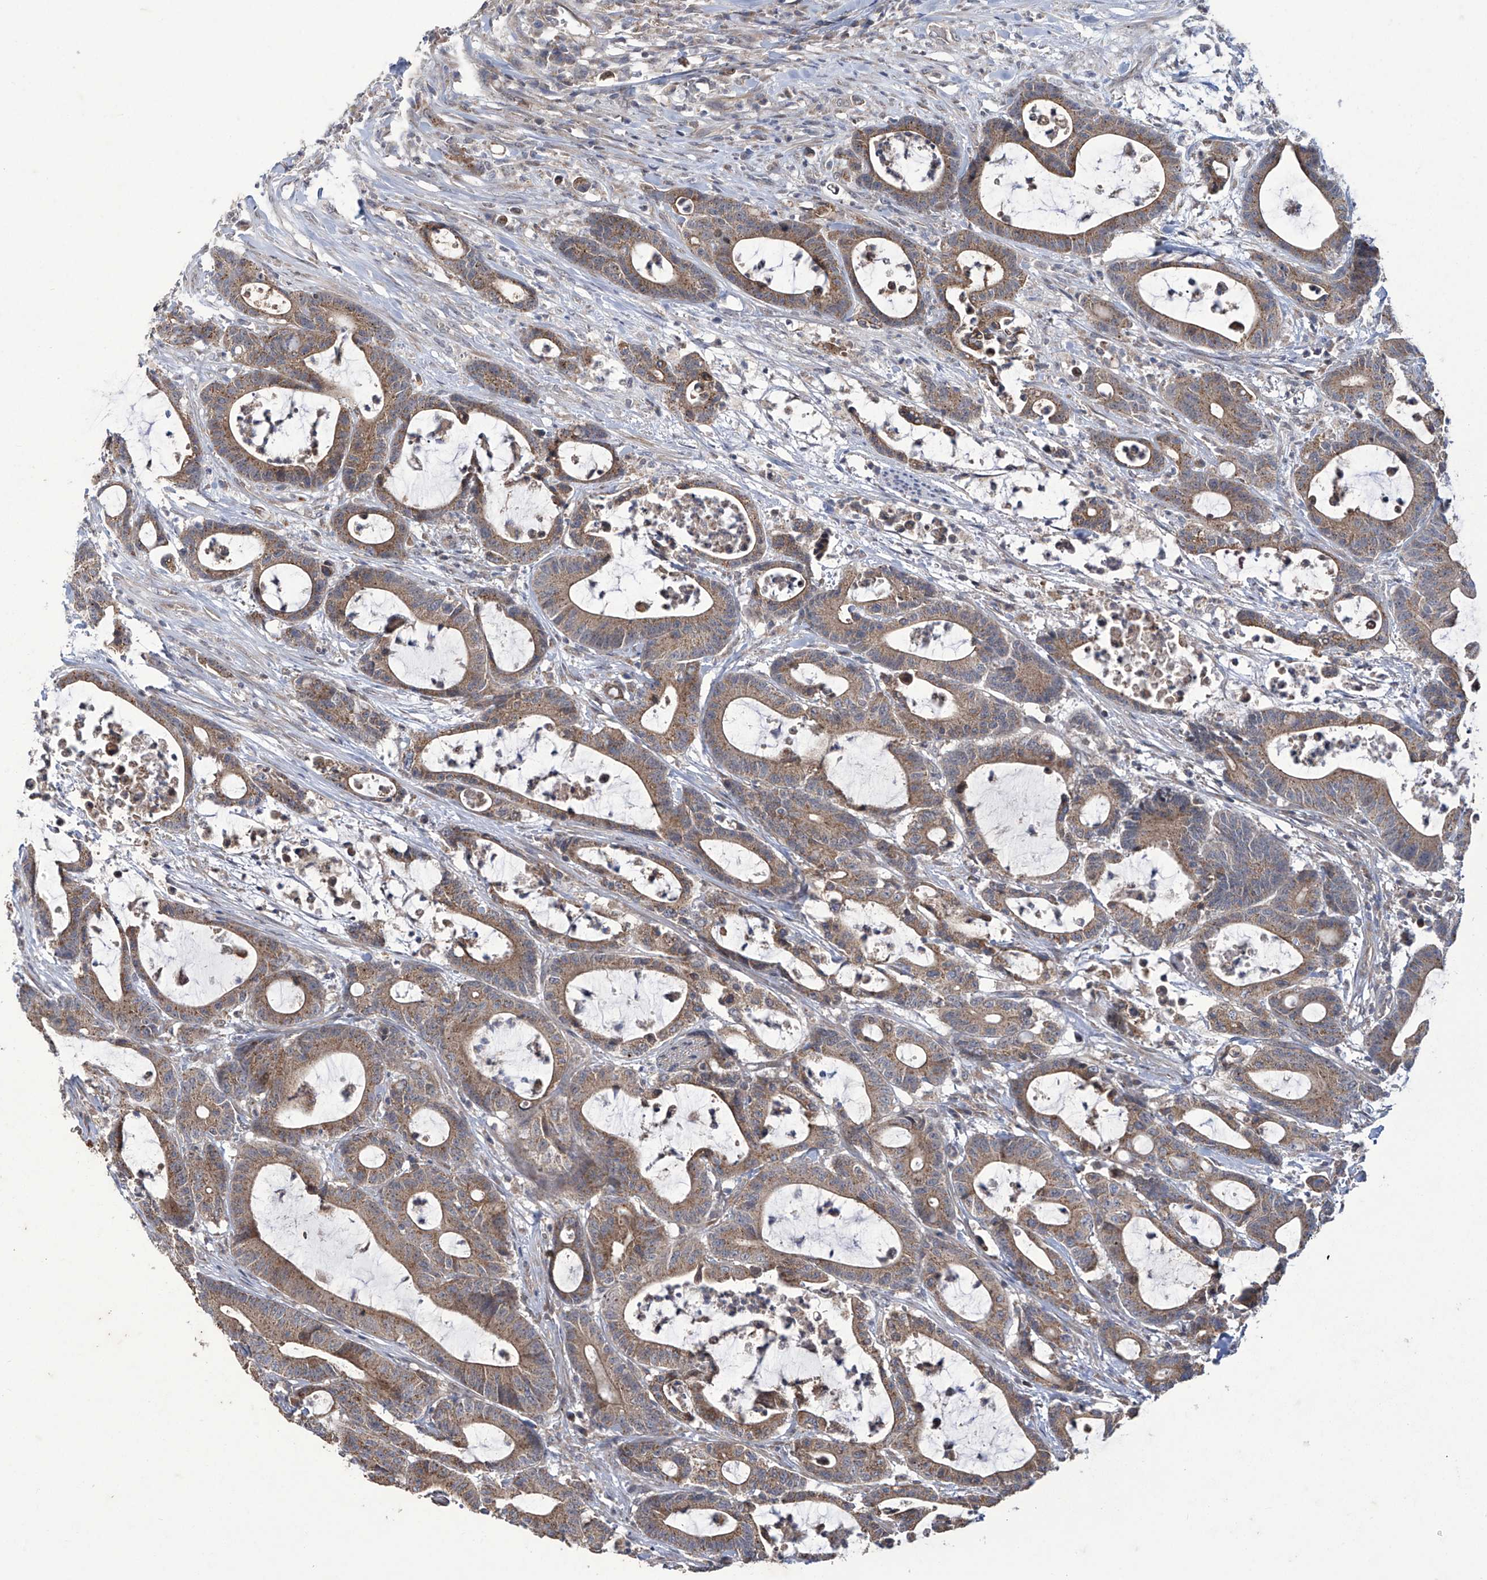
{"staining": {"intensity": "moderate", "quantity": ">75%", "location": "cytoplasmic/membranous"}, "tissue": "colorectal cancer", "cell_type": "Tumor cells", "image_type": "cancer", "snomed": [{"axis": "morphology", "description": "Adenocarcinoma, NOS"}, {"axis": "topography", "description": "Colon"}], "caption": "Protein staining exhibits moderate cytoplasmic/membranous expression in about >75% of tumor cells in adenocarcinoma (colorectal).", "gene": "TRIM60", "patient": {"sex": "female", "age": 84}}